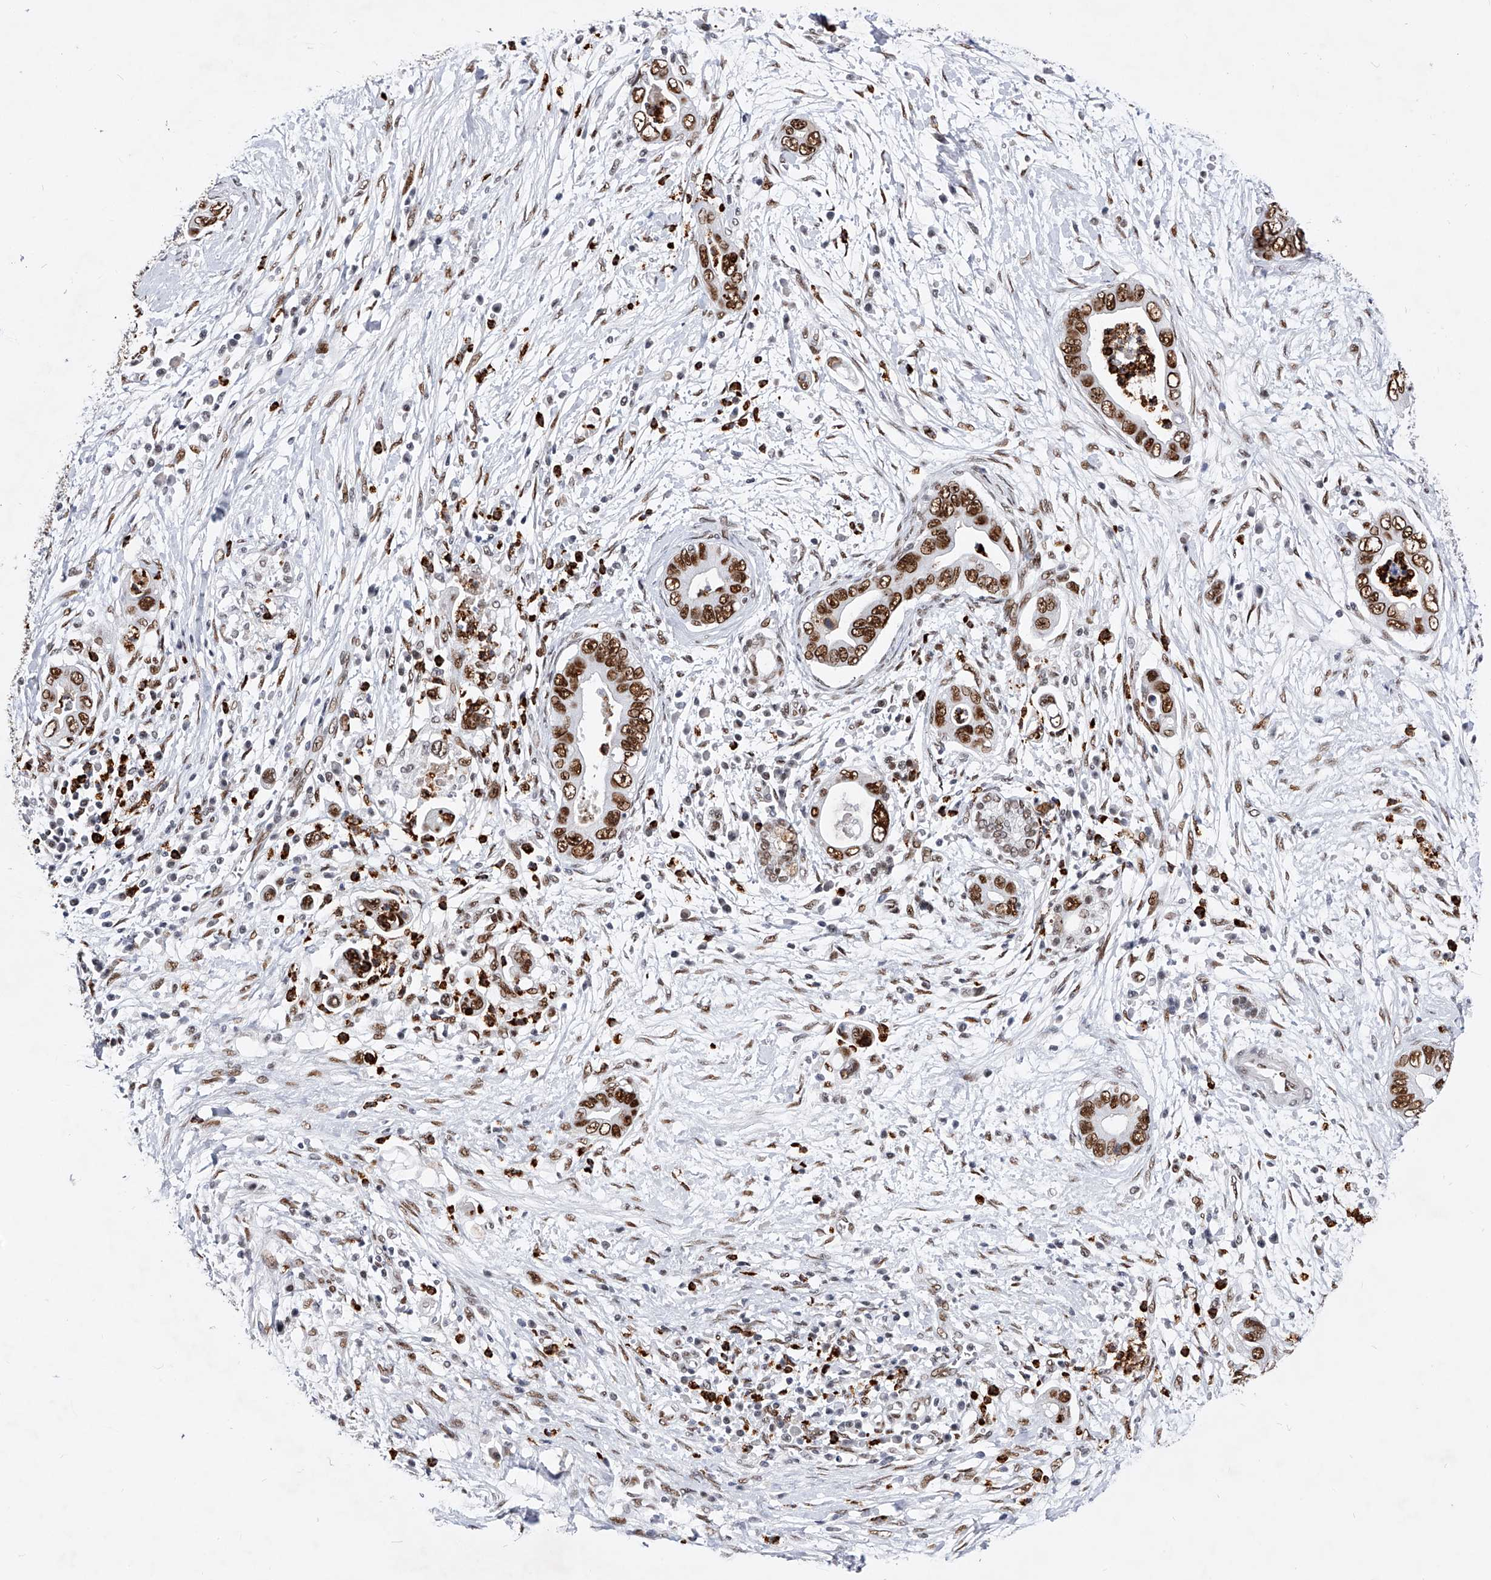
{"staining": {"intensity": "strong", "quantity": ">75%", "location": "cytoplasmic/membranous"}, "tissue": "pancreatic cancer", "cell_type": "Tumor cells", "image_type": "cancer", "snomed": [{"axis": "morphology", "description": "Adenocarcinoma, NOS"}, {"axis": "topography", "description": "Pancreas"}], "caption": "A high amount of strong cytoplasmic/membranous expression is seen in about >75% of tumor cells in pancreatic cancer tissue.", "gene": "TESK2", "patient": {"sex": "male", "age": 75}}